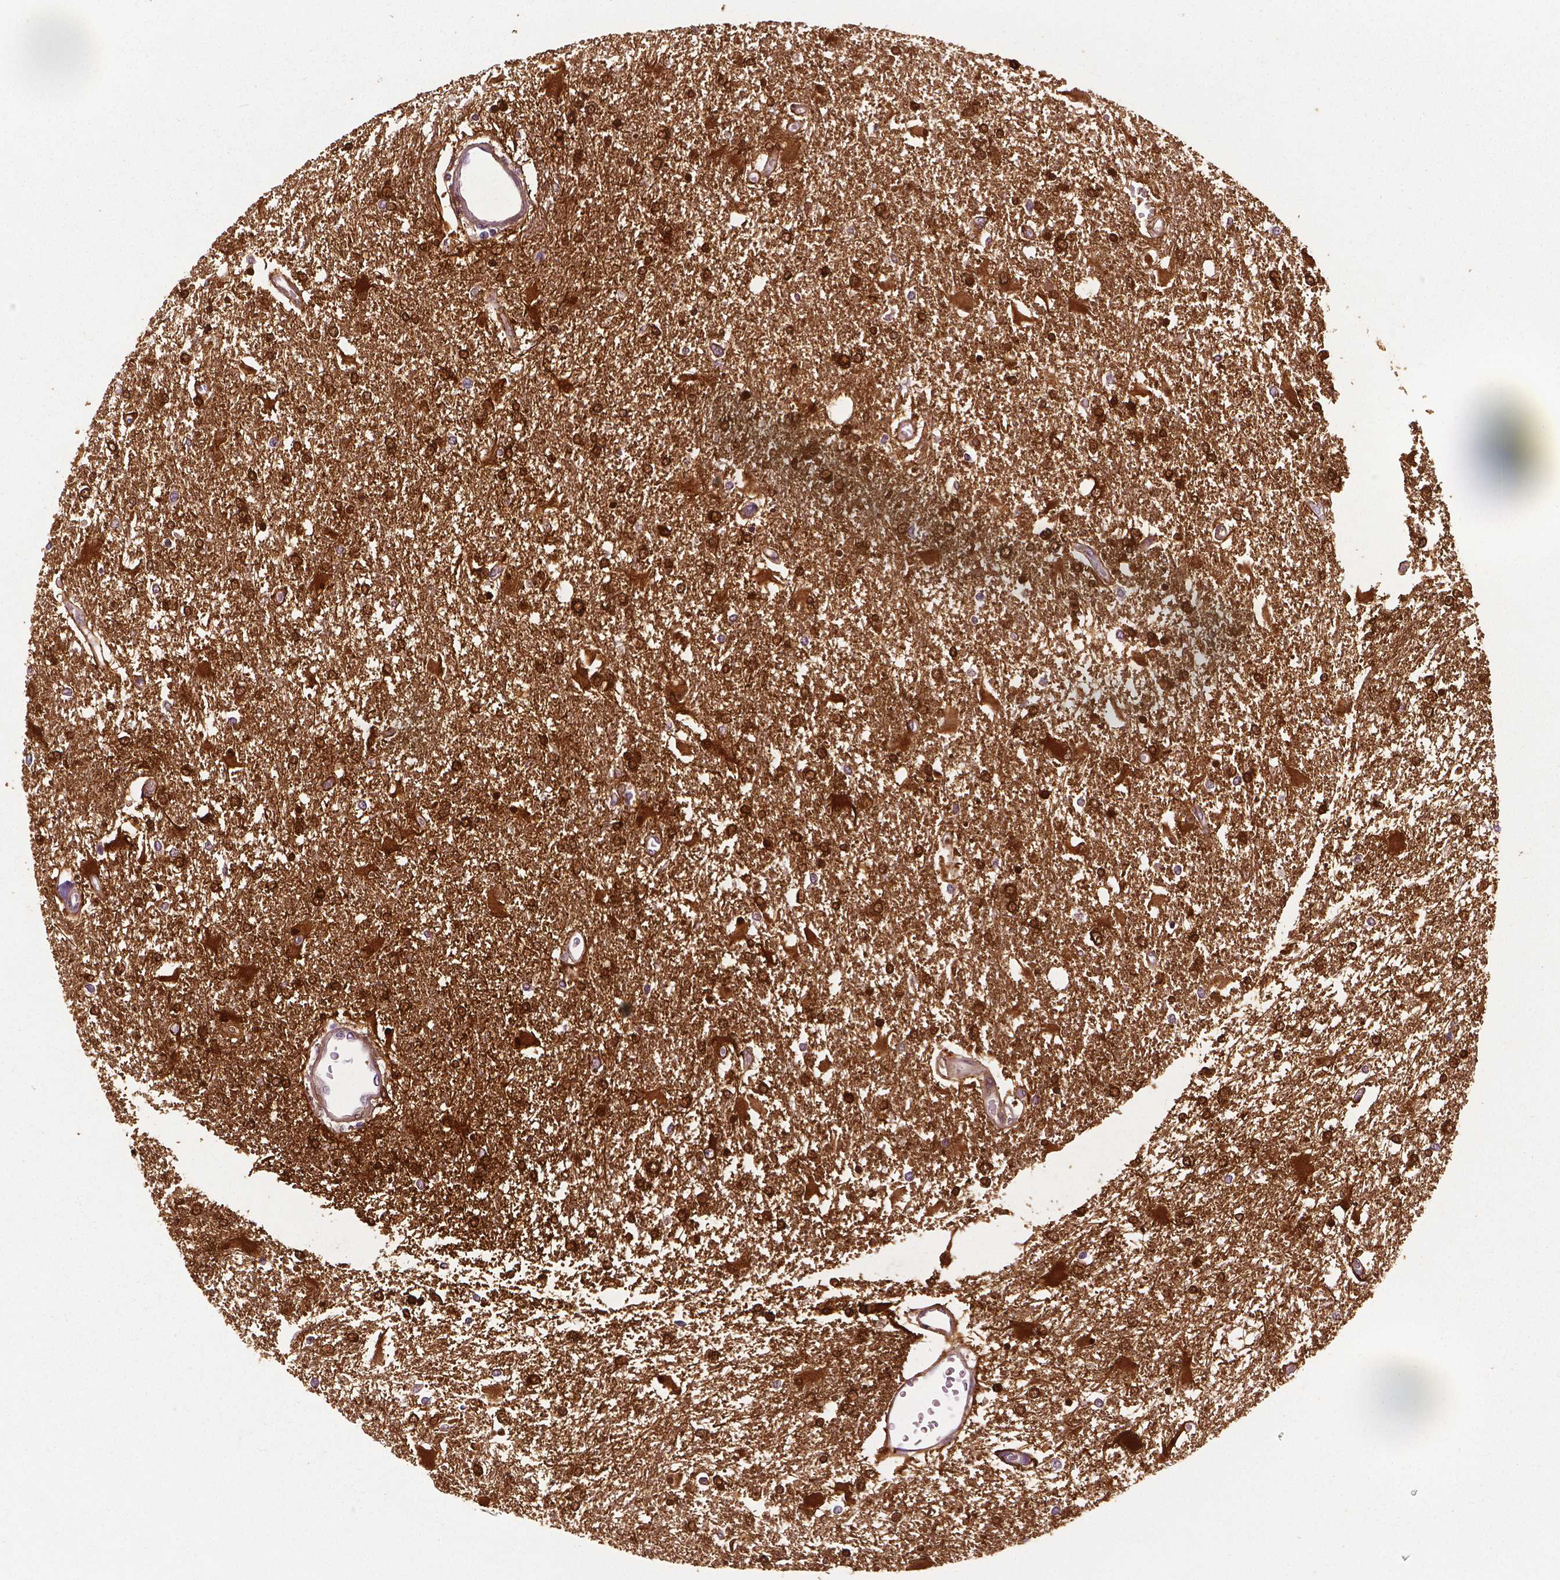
{"staining": {"intensity": "strong", "quantity": ">75%", "location": "cytoplasmic/membranous"}, "tissue": "glioma", "cell_type": "Tumor cells", "image_type": "cancer", "snomed": [{"axis": "morphology", "description": "Glioma, malignant, High grade"}, {"axis": "topography", "description": "Cerebral cortex"}], "caption": "A brown stain shows strong cytoplasmic/membranous staining of a protein in malignant glioma (high-grade) tumor cells.", "gene": "PHGDH", "patient": {"sex": "male", "age": 79}}